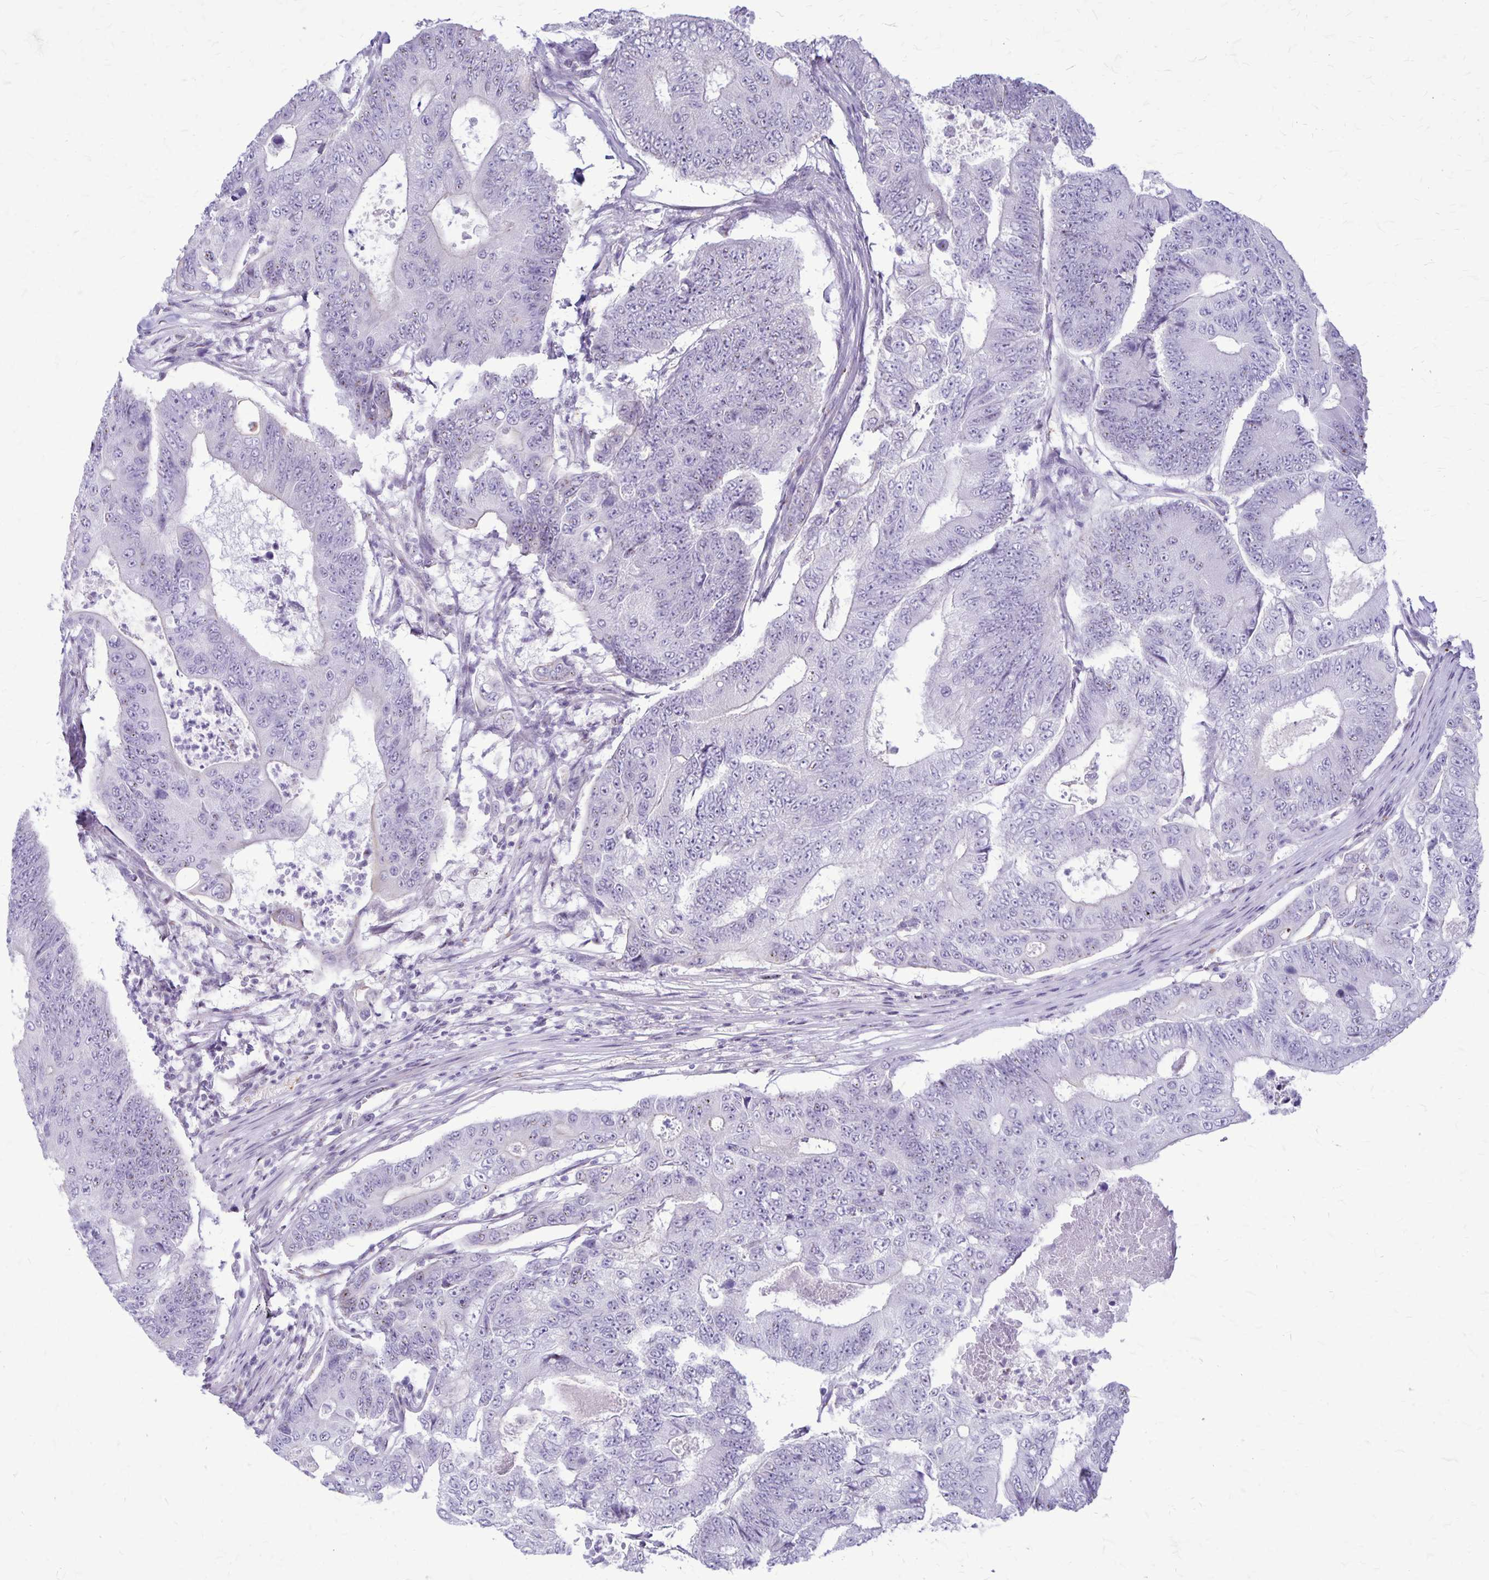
{"staining": {"intensity": "negative", "quantity": "none", "location": "none"}, "tissue": "colorectal cancer", "cell_type": "Tumor cells", "image_type": "cancer", "snomed": [{"axis": "morphology", "description": "Adenocarcinoma, NOS"}, {"axis": "topography", "description": "Colon"}], "caption": "The histopathology image exhibits no significant positivity in tumor cells of colorectal adenocarcinoma.", "gene": "GP9", "patient": {"sex": "female", "age": 48}}